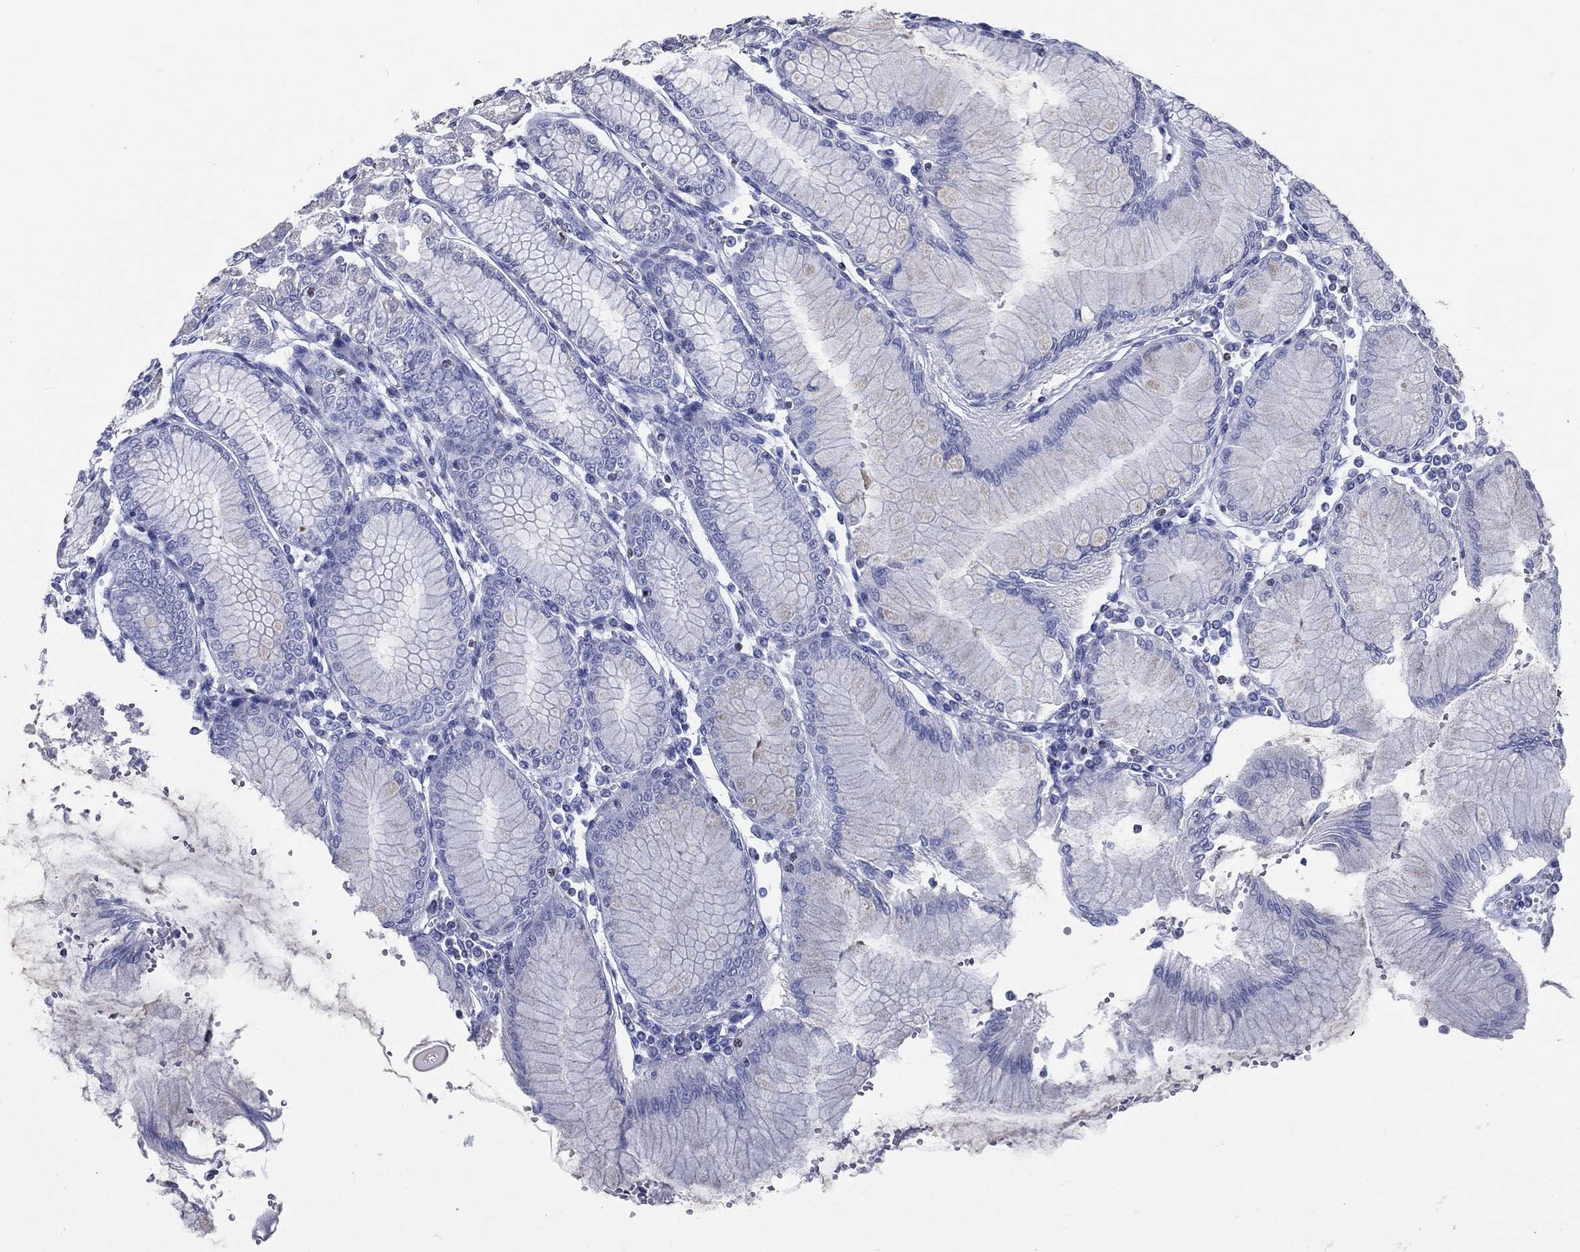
{"staining": {"intensity": "negative", "quantity": "none", "location": "none"}, "tissue": "stomach", "cell_type": "Glandular cells", "image_type": "normal", "snomed": [{"axis": "morphology", "description": "Normal tissue, NOS"}, {"axis": "topography", "description": "Skeletal muscle"}, {"axis": "topography", "description": "Stomach"}], "caption": "A micrograph of human stomach is negative for staining in glandular cells. Nuclei are stained in blue.", "gene": "PYHIN1", "patient": {"sex": "female", "age": 57}}